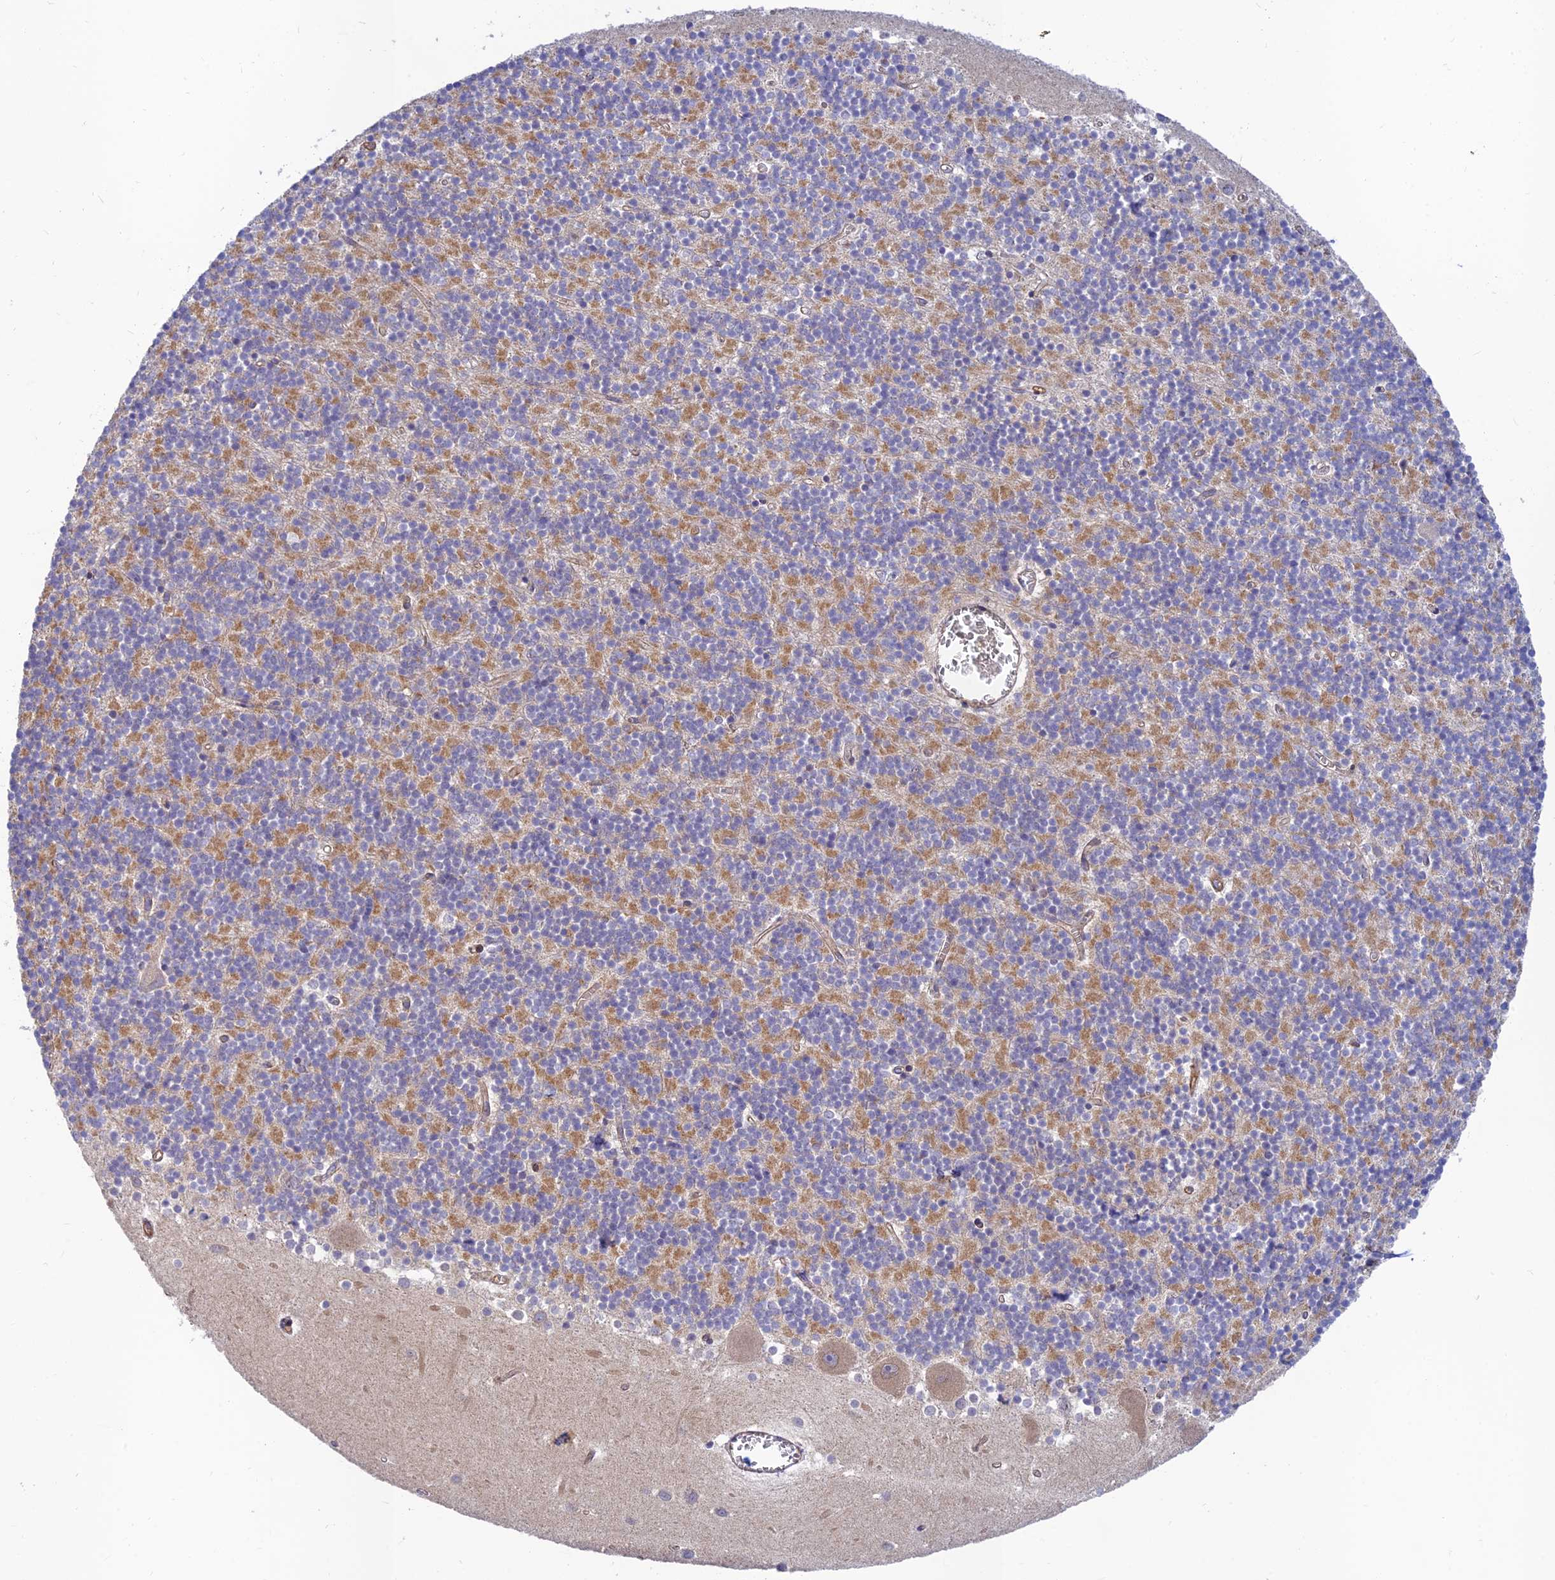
{"staining": {"intensity": "moderate", "quantity": ">75%", "location": "cytoplasmic/membranous"}, "tissue": "cerebellum", "cell_type": "Cells in granular layer", "image_type": "normal", "snomed": [{"axis": "morphology", "description": "Normal tissue, NOS"}, {"axis": "topography", "description": "Cerebellum"}], "caption": "Cerebellum was stained to show a protein in brown. There is medium levels of moderate cytoplasmic/membranous positivity in approximately >75% of cells in granular layer. Ihc stains the protein in brown and the nuclei are stained blue.", "gene": "PPP1R12C", "patient": {"sex": "male", "age": 54}}